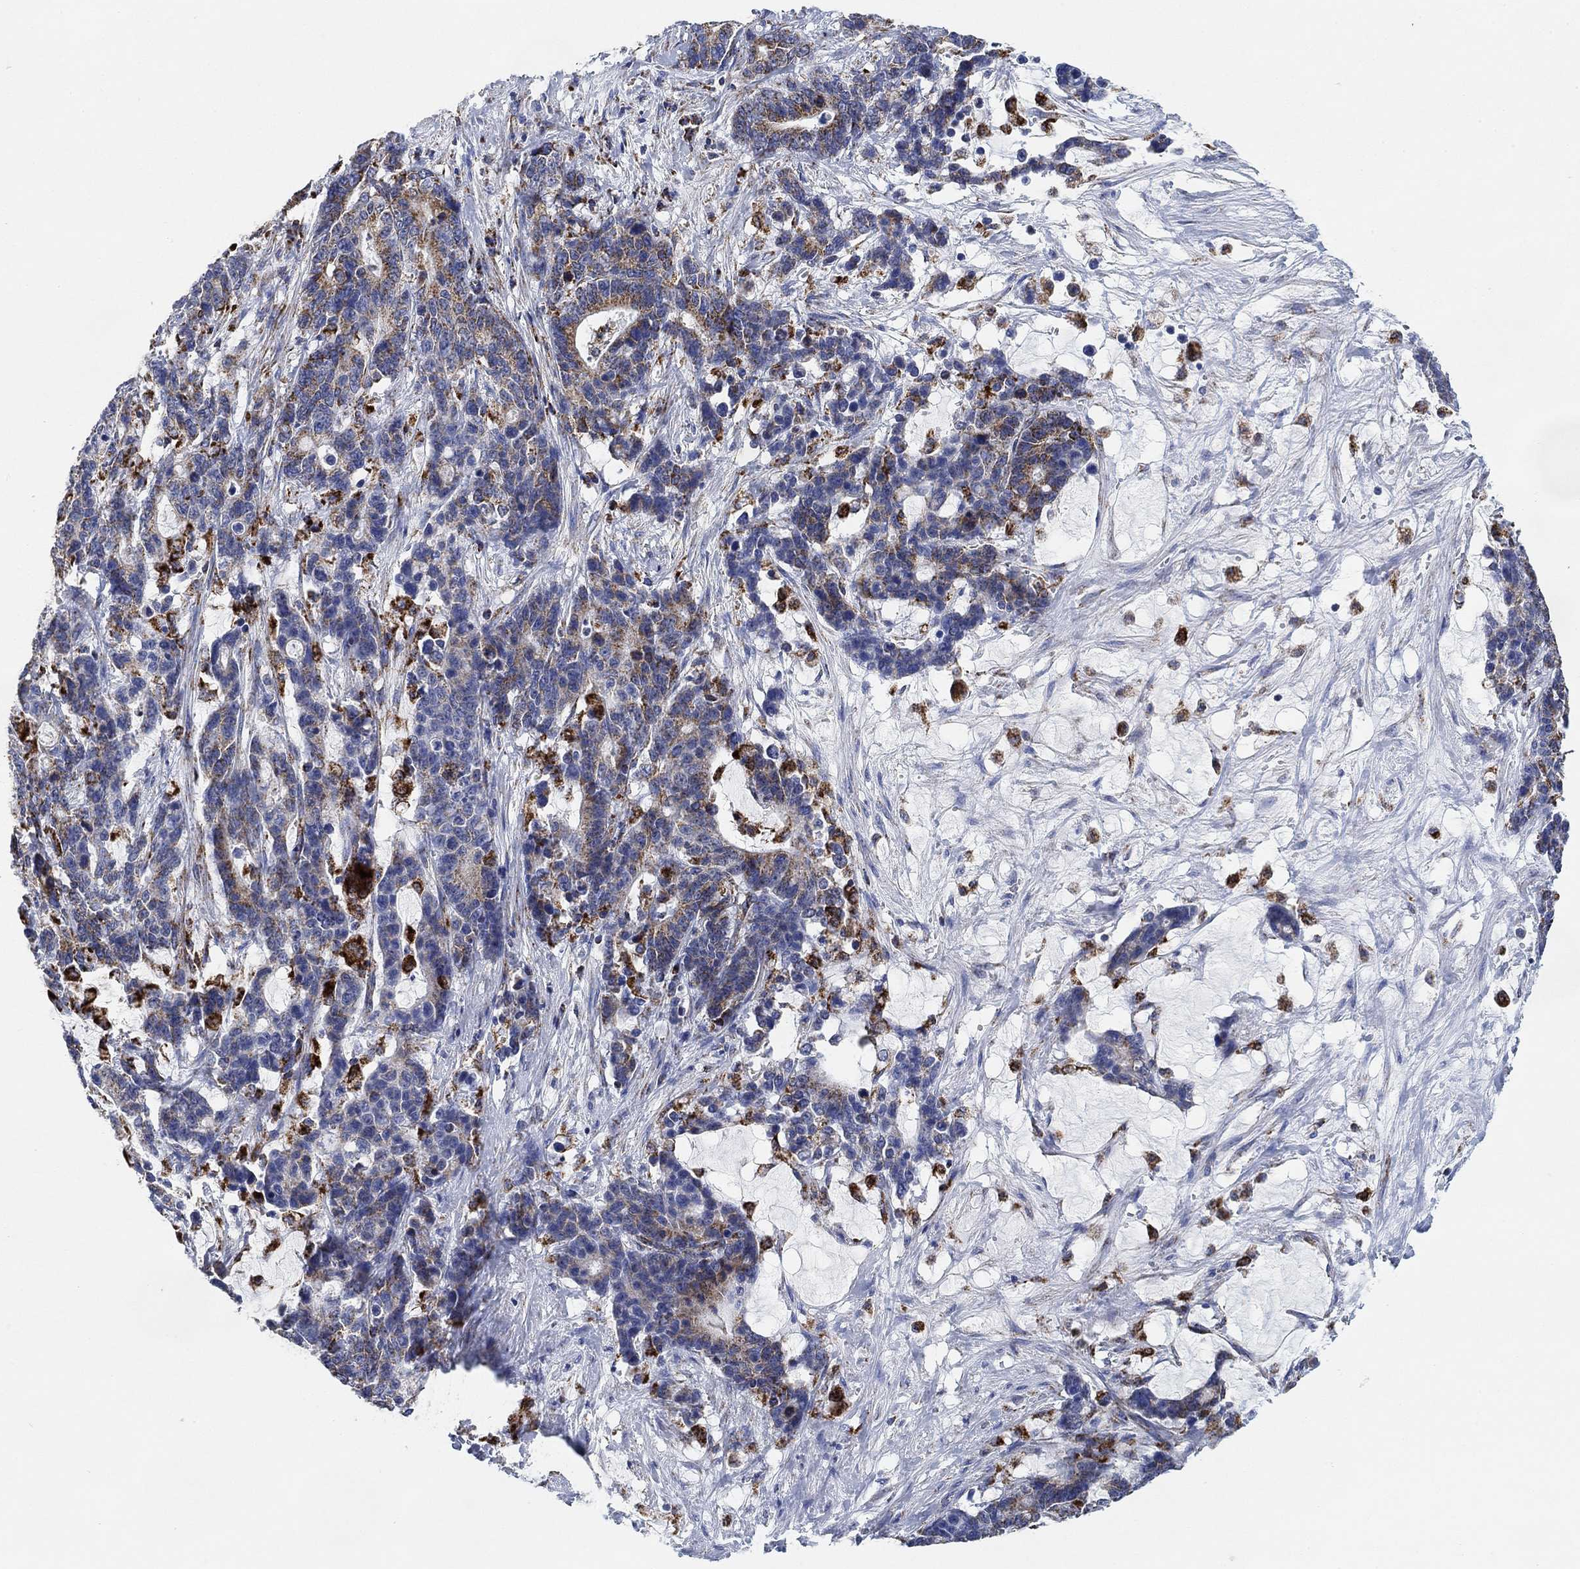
{"staining": {"intensity": "moderate", "quantity": "25%-75%", "location": "cytoplasmic/membranous"}, "tissue": "stomach cancer", "cell_type": "Tumor cells", "image_type": "cancer", "snomed": [{"axis": "morphology", "description": "Normal tissue, NOS"}, {"axis": "morphology", "description": "Adenocarcinoma, NOS"}, {"axis": "topography", "description": "Stomach"}], "caption": "High-magnification brightfield microscopy of stomach adenocarcinoma stained with DAB (3,3'-diaminobenzidine) (brown) and counterstained with hematoxylin (blue). tumor cells exhibit moderate cytoplasmic/membranous positivity is seen in approximately25%-75% of cells.", "gene": "NDUFS3", "patient": {"sex": "female", "age": 64}}